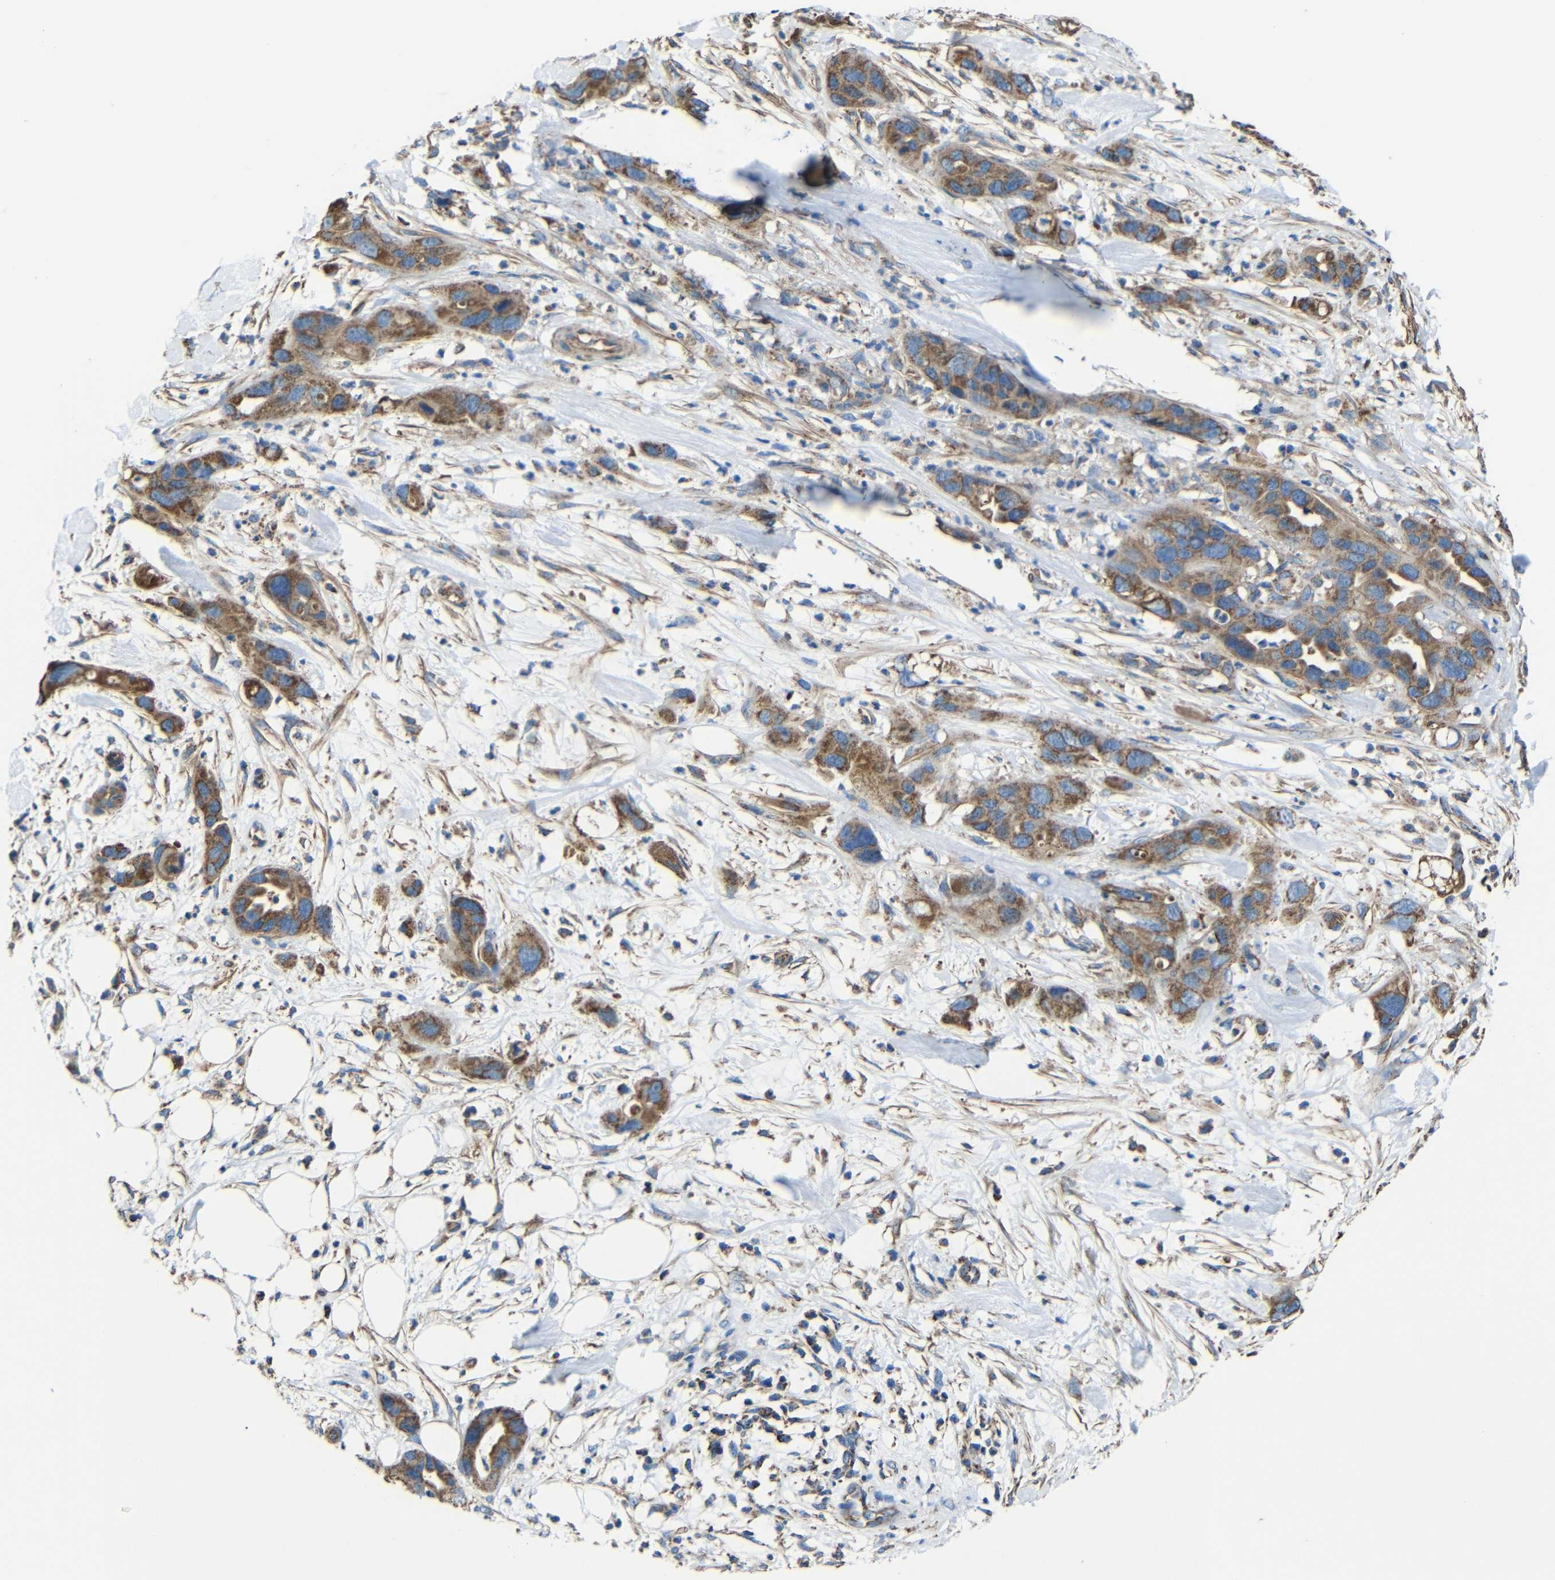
{"staining": {"intensity": "strong", "quantity": ">75%", "location": "cytoplasmic/membranous"}, "tissue": "pancreatic cancer", "cell_type": "Tumor cells", "image_type": "cancer", "snomed": [{"axis": "morphology", "description": "Adenocarcinoma, NOS"}, {"axis": "topography", "description": "Pancreas"}], "caption": "Protein positivity by immunohistochemistry (IHC) reveals strong cytoplasmic/membranous expression in about >75% of tumor cells in pancreatic cancer (adenocarcinoma).", "gene": "INTS6L", "patient": {"sex": "female", "age": 71}}